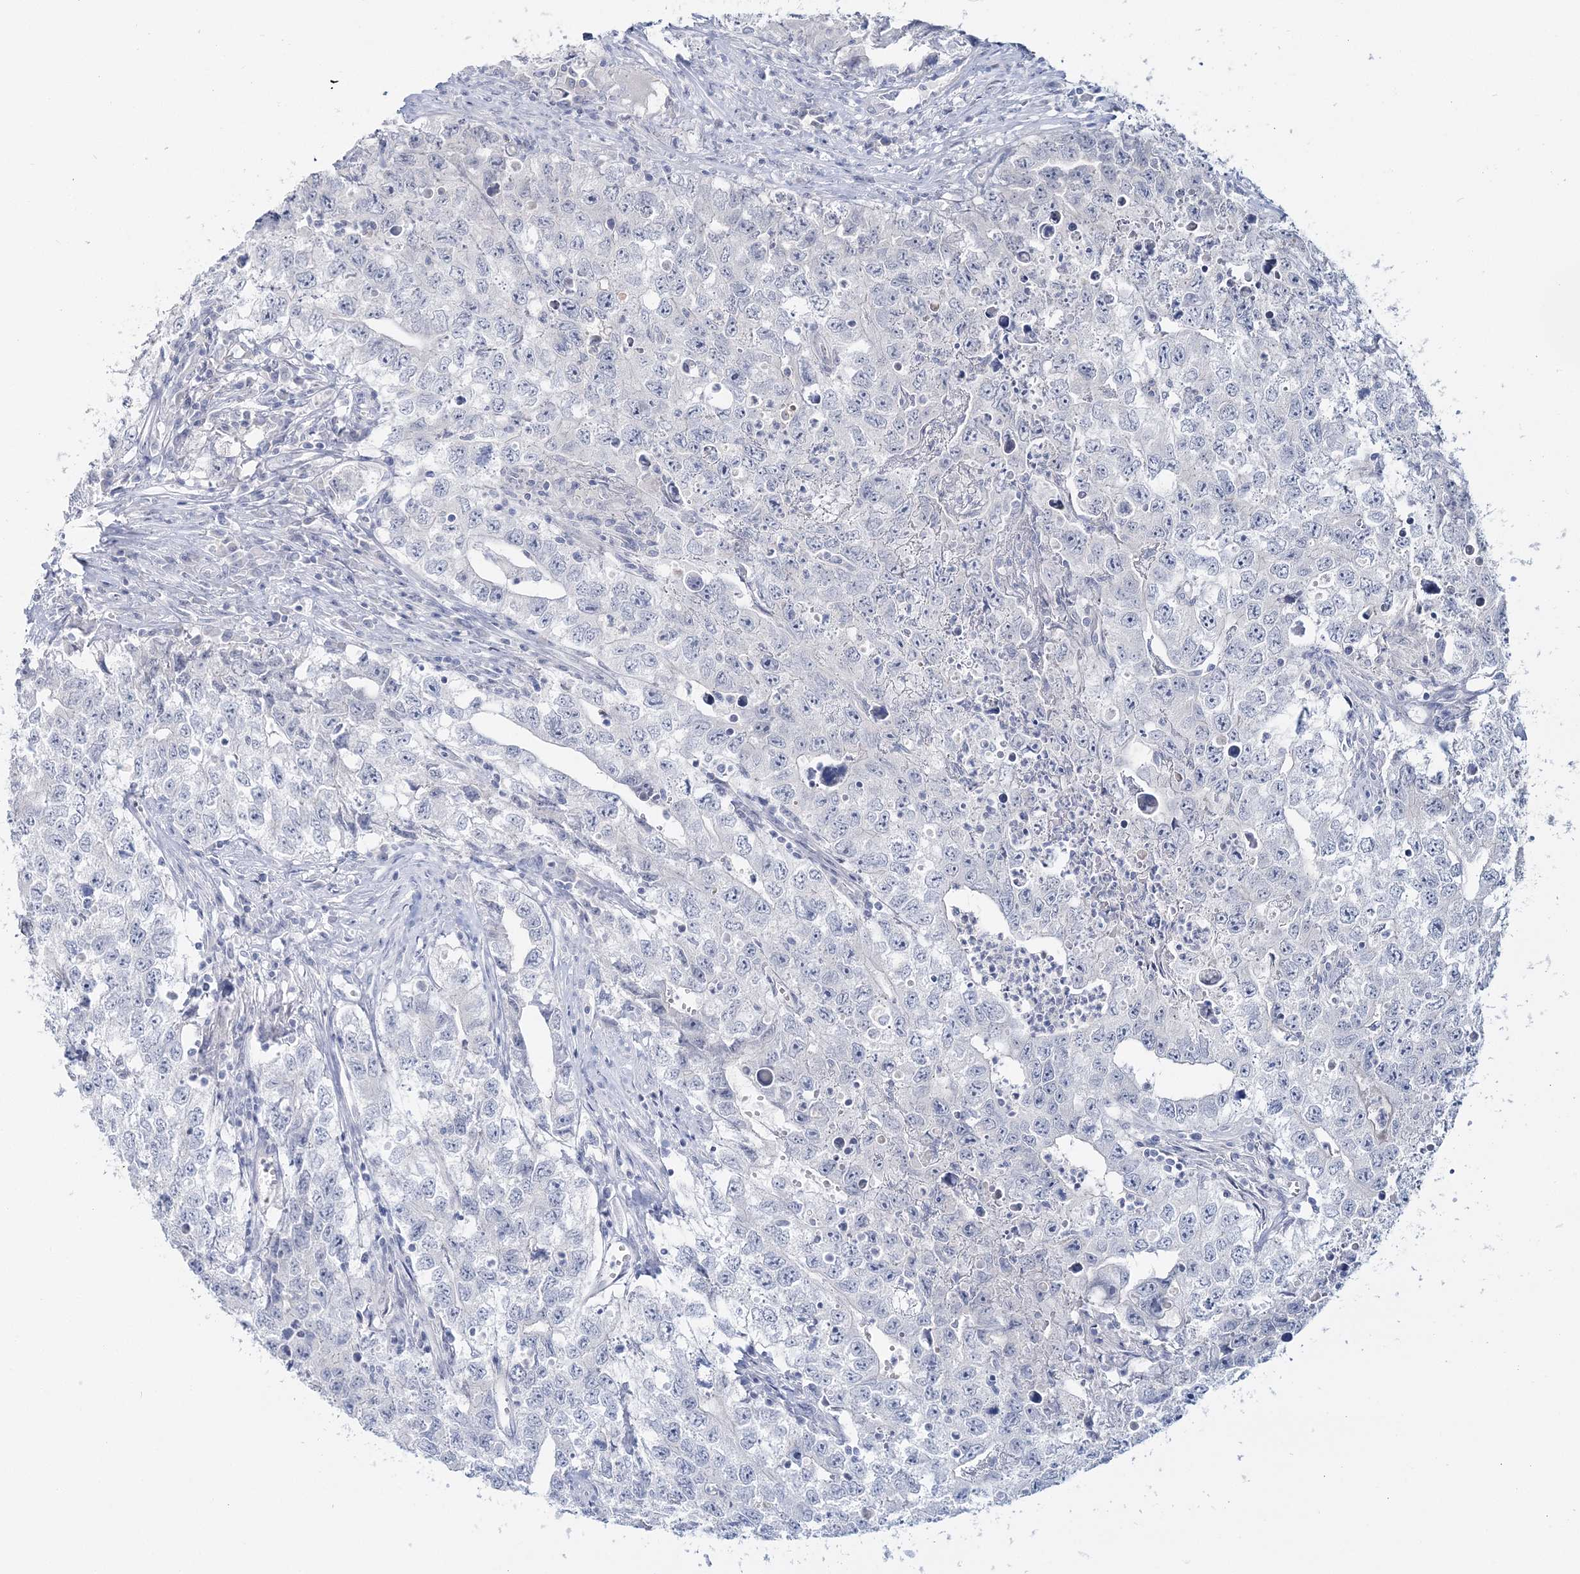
{"staining": {"intensity": "negative", "quantity": "none", "location": "none"}, "tissue": "testis cancer", "cell_type": "Tumor cells", "image_type": "cancer", "snomed": [{"axis": "morphology", "description": "Seminoma, NOS"}, {"axis": "morphology", "description": "Carcinoma, Embryonal, NOS"}, {"axis": "topography", "description": "Testis"}], "caption": "Human testis cancer stained for a protein using immunohistochemistry demonstrates no positivity in tumor cells.", "gene": "CYP3A4", "patient": {"sex": "male", "age": 43}}